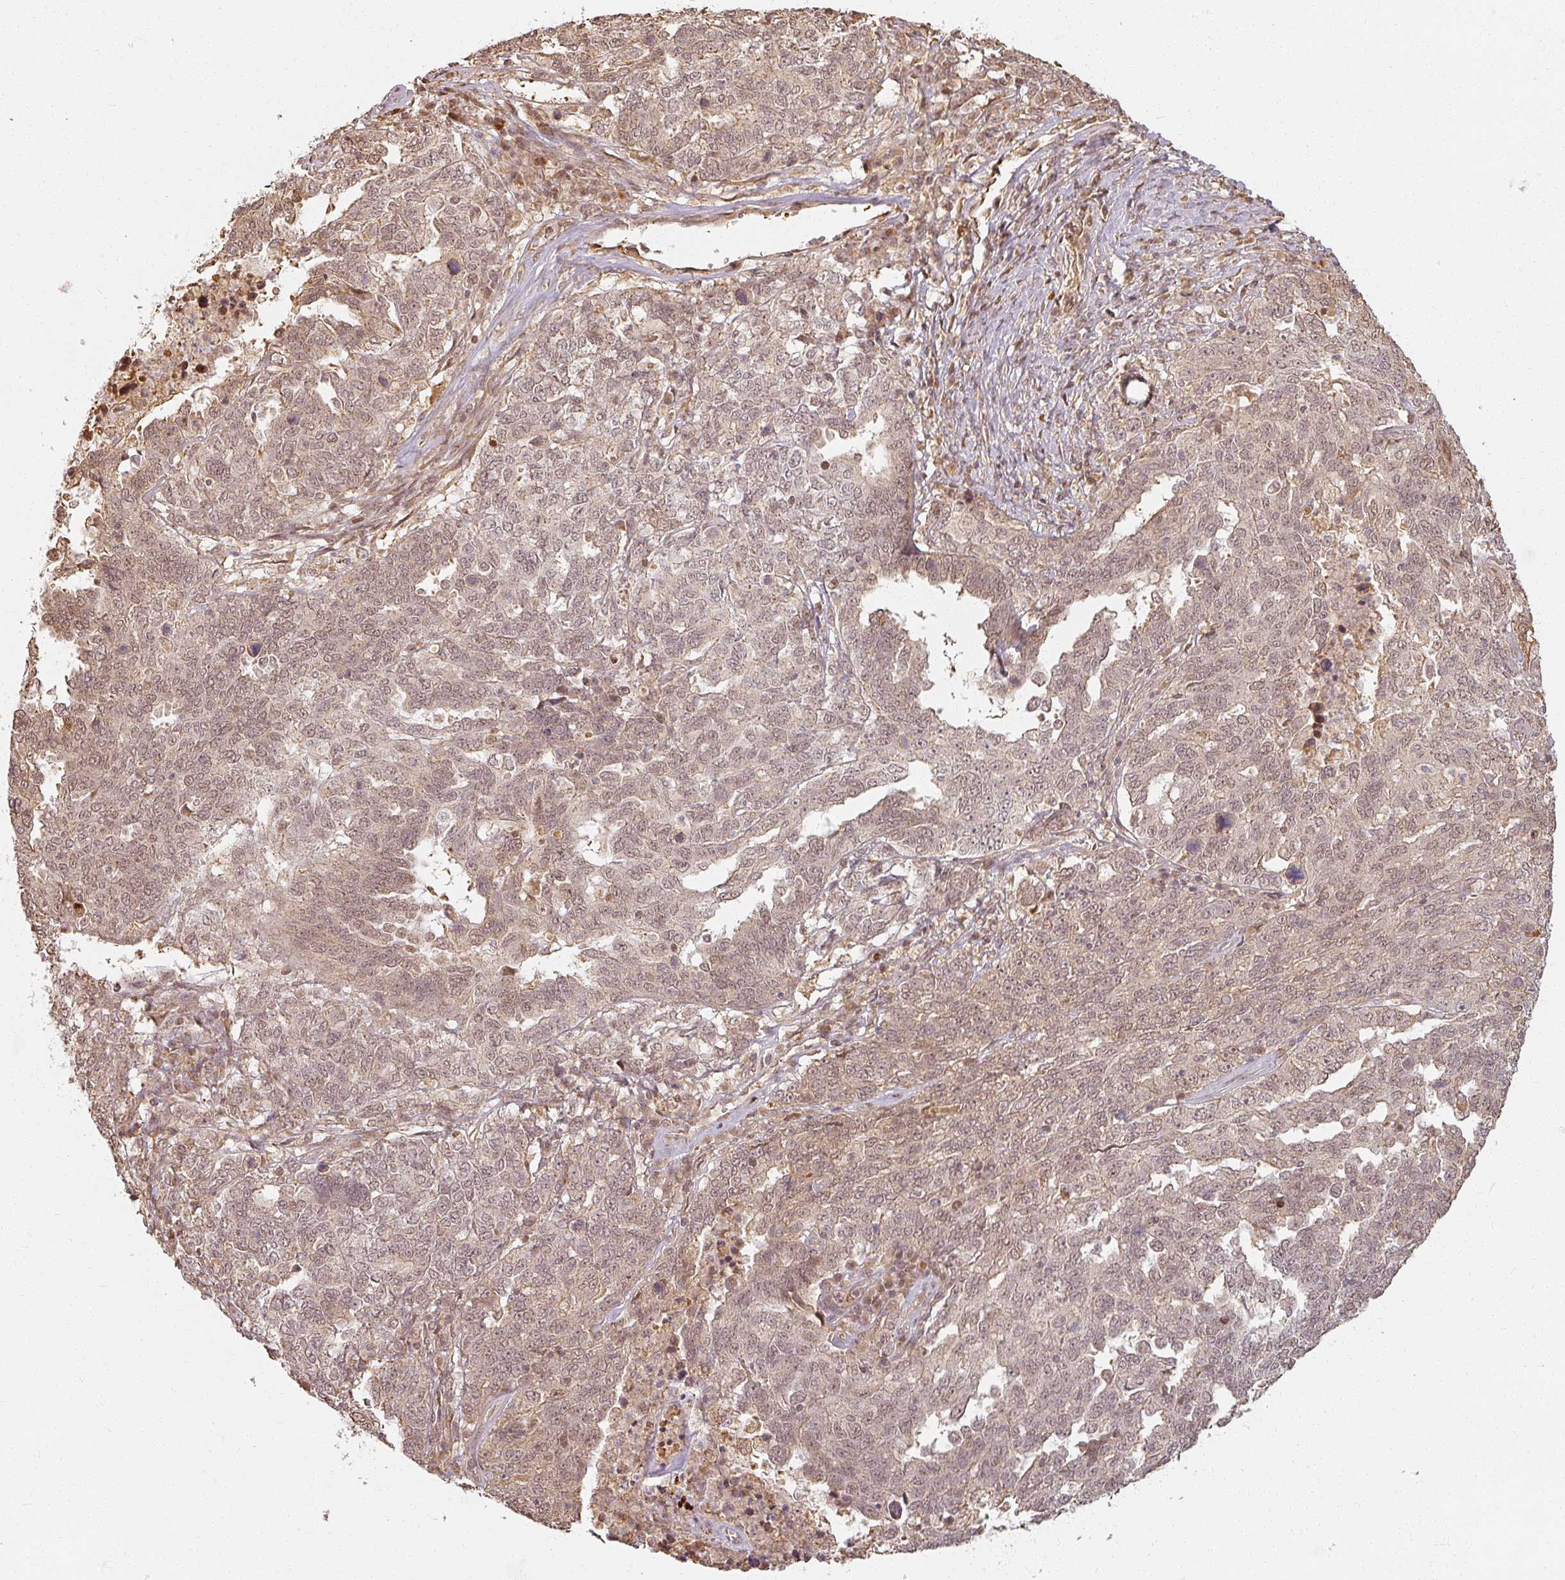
{"staining": {"intensity": "moderate", "quantity": ">75%", "location": "cytoplasmic/membranous,nuclear"}, "tissue": "ovarian cancer", "cell_type": "Tumor cells", "image_type": "cancer", "snomed": [{"axis": "morphology", "description": "Carcinoma, endometroid"}, {"axis": "topography", "description": "Ovary"}], "caption": "Brown immunohistochemical staining in human endometroid carcinoma (ovarian) displays moderate cytoplasmic/membranous and nuclear expression in approximately >75% of tumor cells. (IHC, brightfield microscopy, high magnification).", "gene": "MED19", "patient": {"sex": "female", "age": 62}}